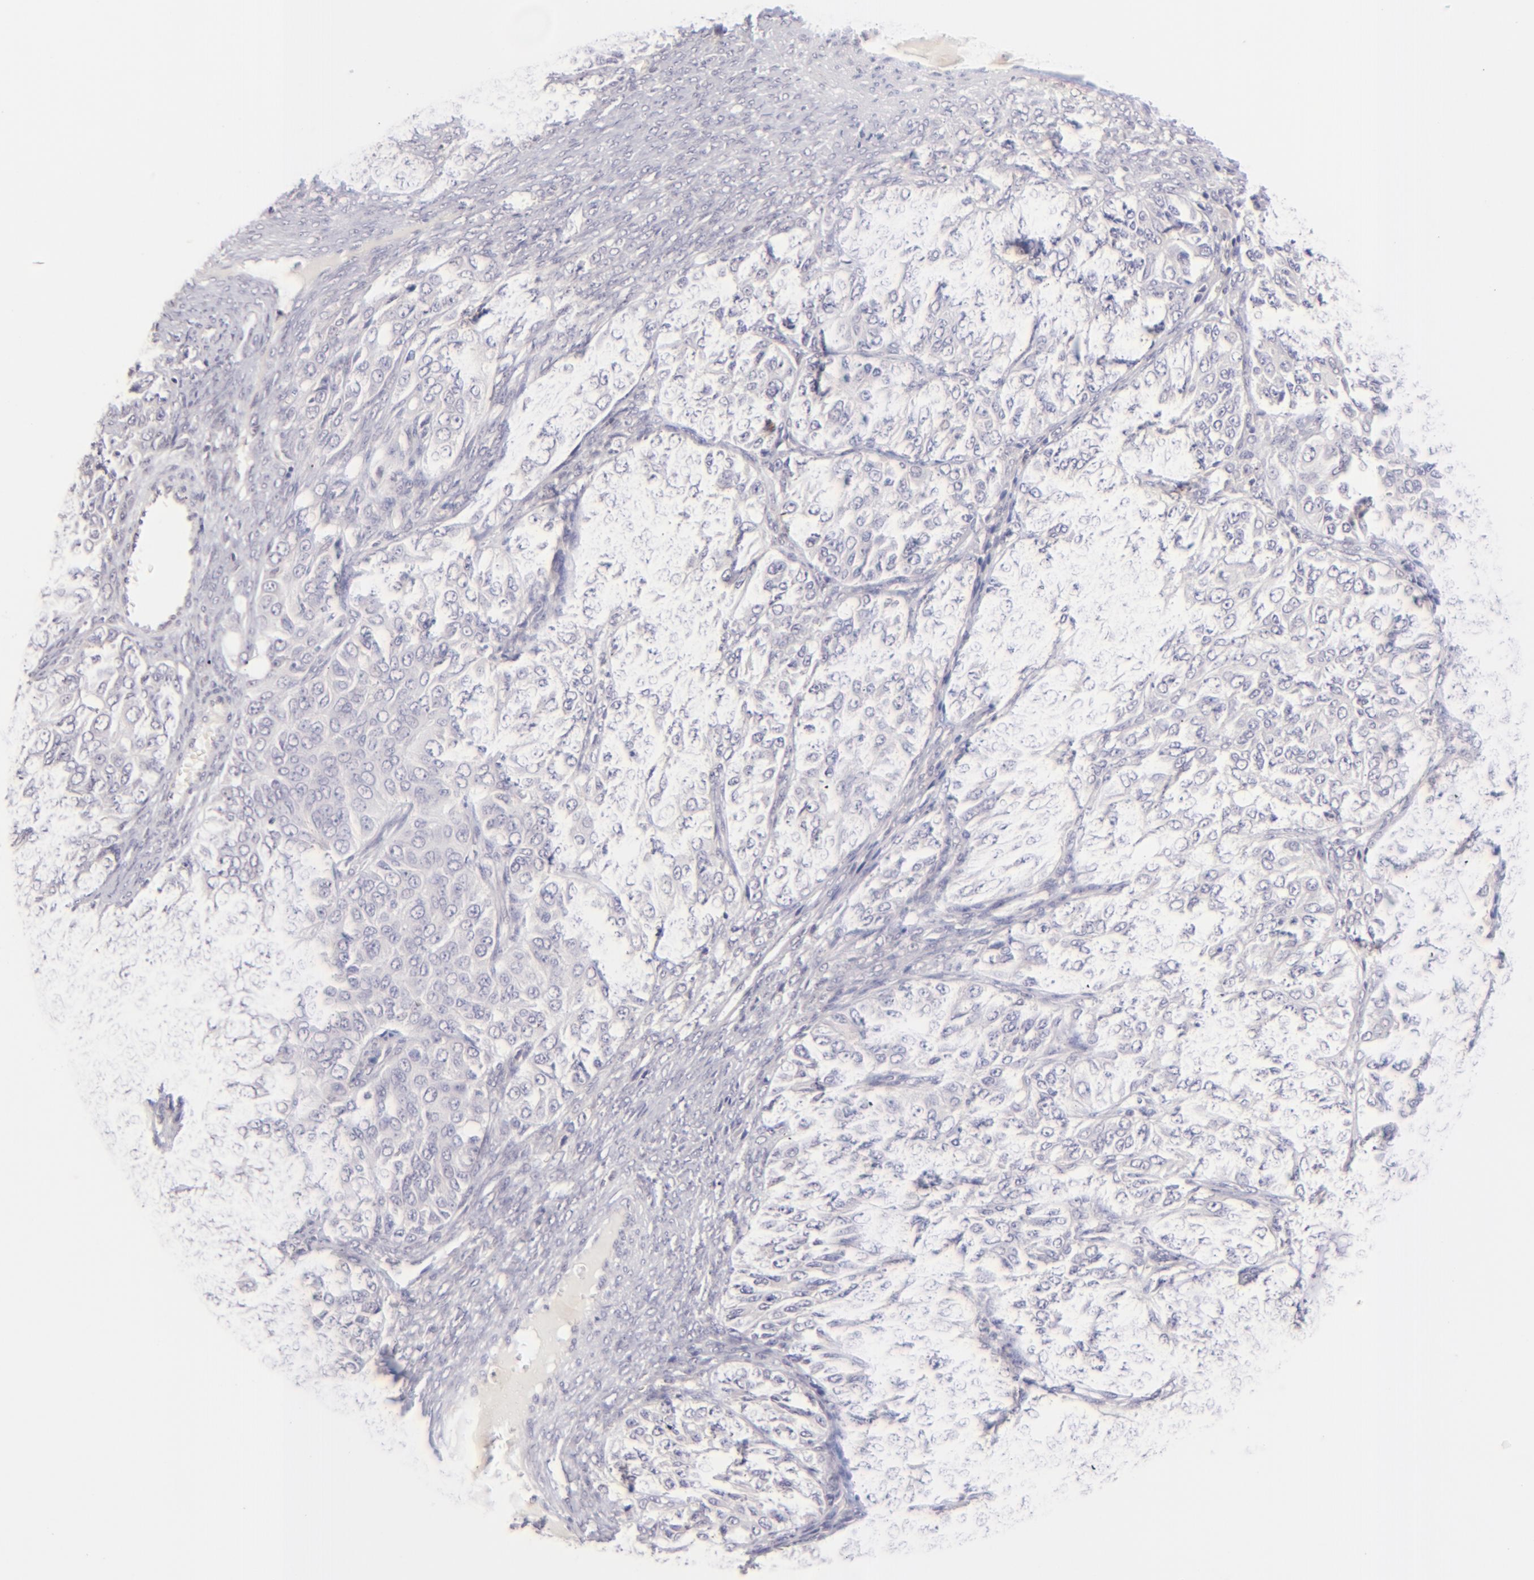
{"staining": {"intensity": "negative", "quantity": "none", "location": "none"}, "tissue": "ovarian cancer", "cell_type": "Tumor cells", "image_type": "cancer", "snomed": [{"axis": "morphology", "description": "Carcinoma, endometroid"}, {"axis": "topography", "description": "Ovary"}], "caption": "This is a histopathology image of immunohistochemistry staining of ovarian cancer, which shows no staining in tumor cells.", "gene": "MAGEA1", "patient": {"sex": "female", "age": 51}}